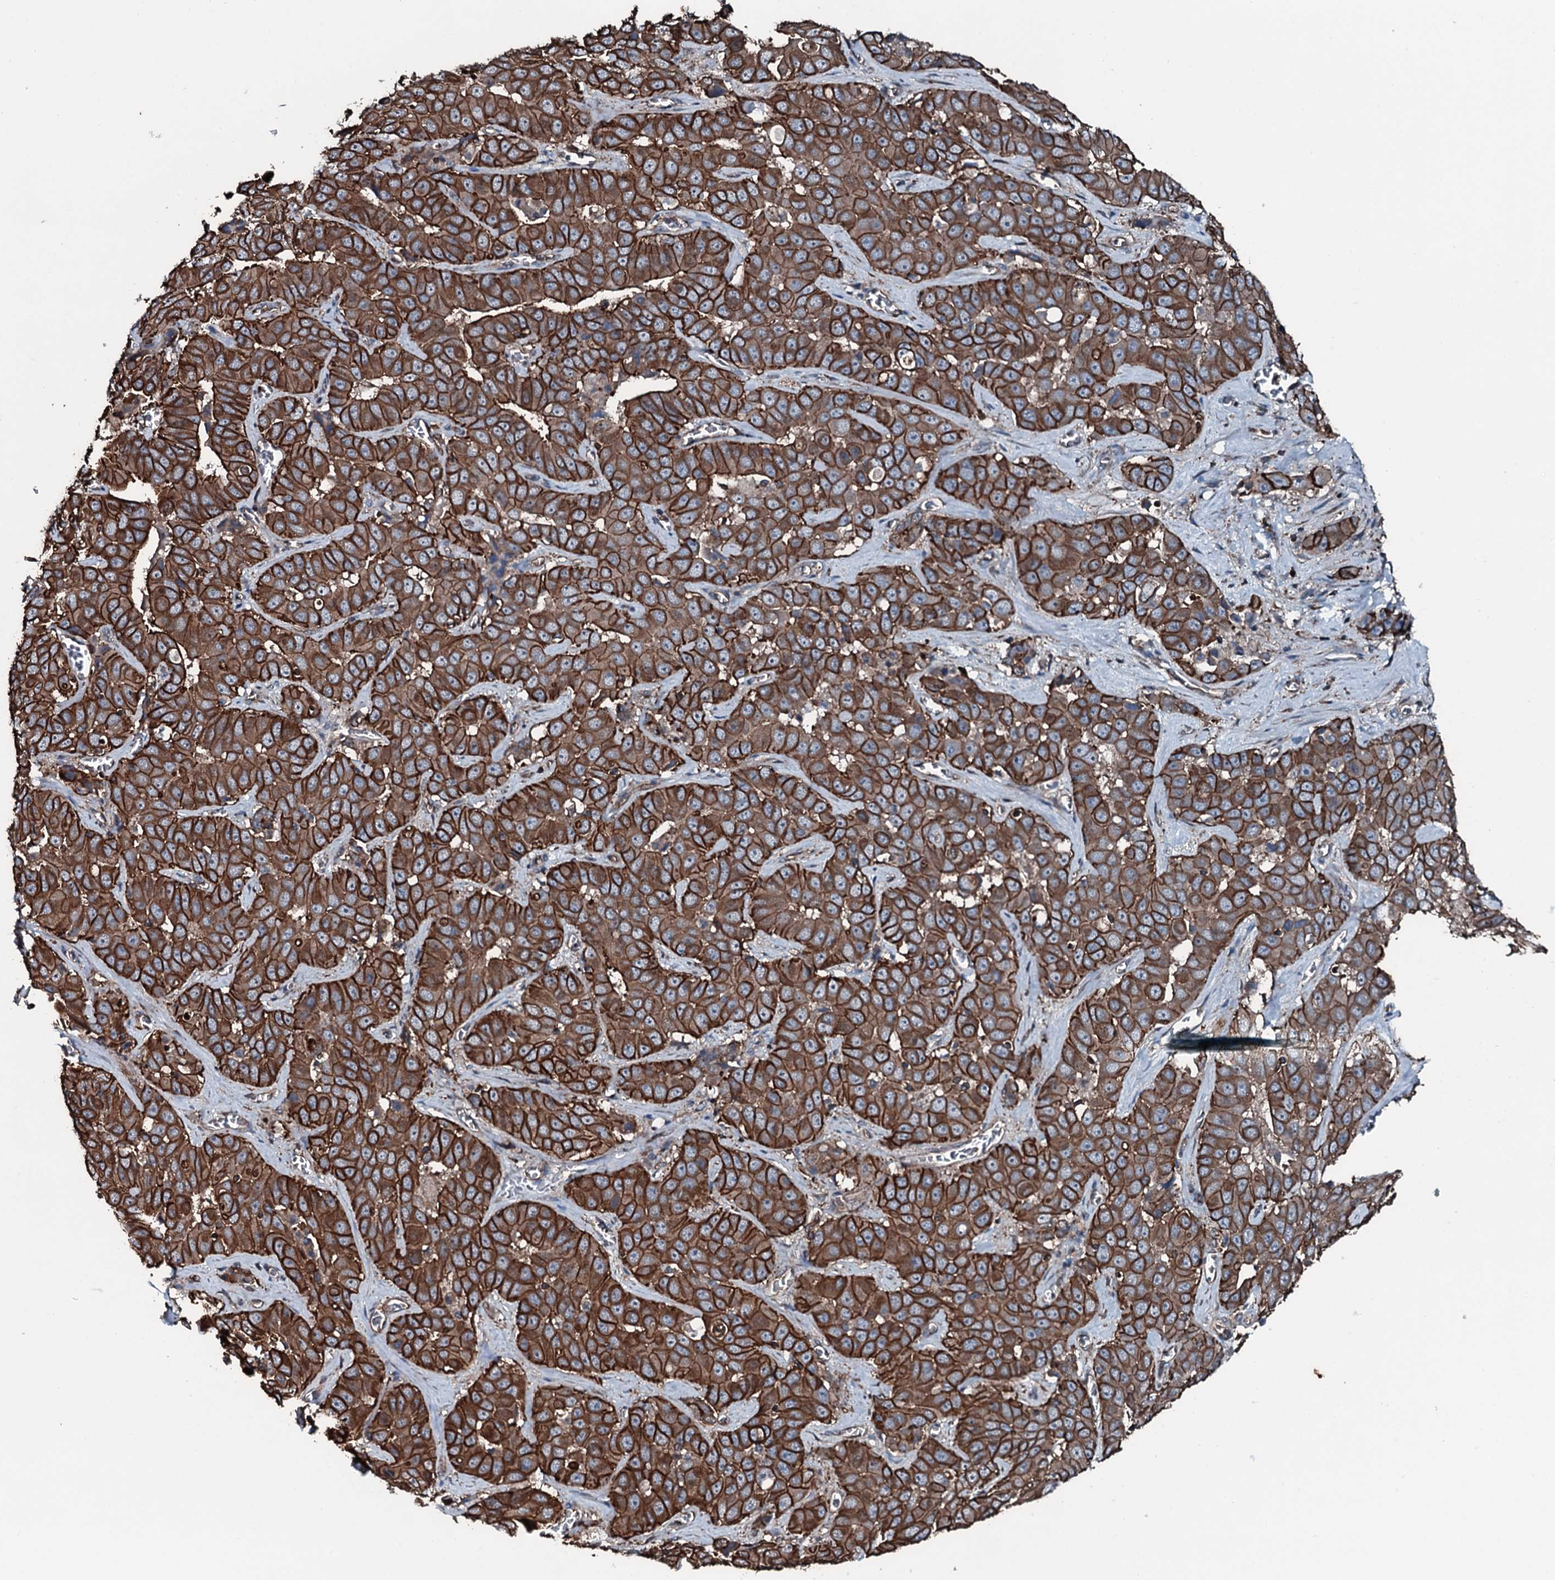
{"staining": {"intensity": "strong", "quantity": ">75%", "location": "cytoplasmic/membranous"}, "tissue": "liver cancer", "cell_type": "Tumor cells", "image_type": "cancer", "snomed": [{"axis": "morphology", "description": "Cholangiocarcinoma"}, {"axis": "topography", "description": "Liver"}], "caption": "Immunohistochemical staining of human liver cancer exhibits high levels of strong cytoplasmic/membranous protein staining in about >75% of tumor cells. (IHC, brightfield microscopy, high magnification).", "gene": "SLC25A38", "patient": {"sex": "female", "age": 52}}